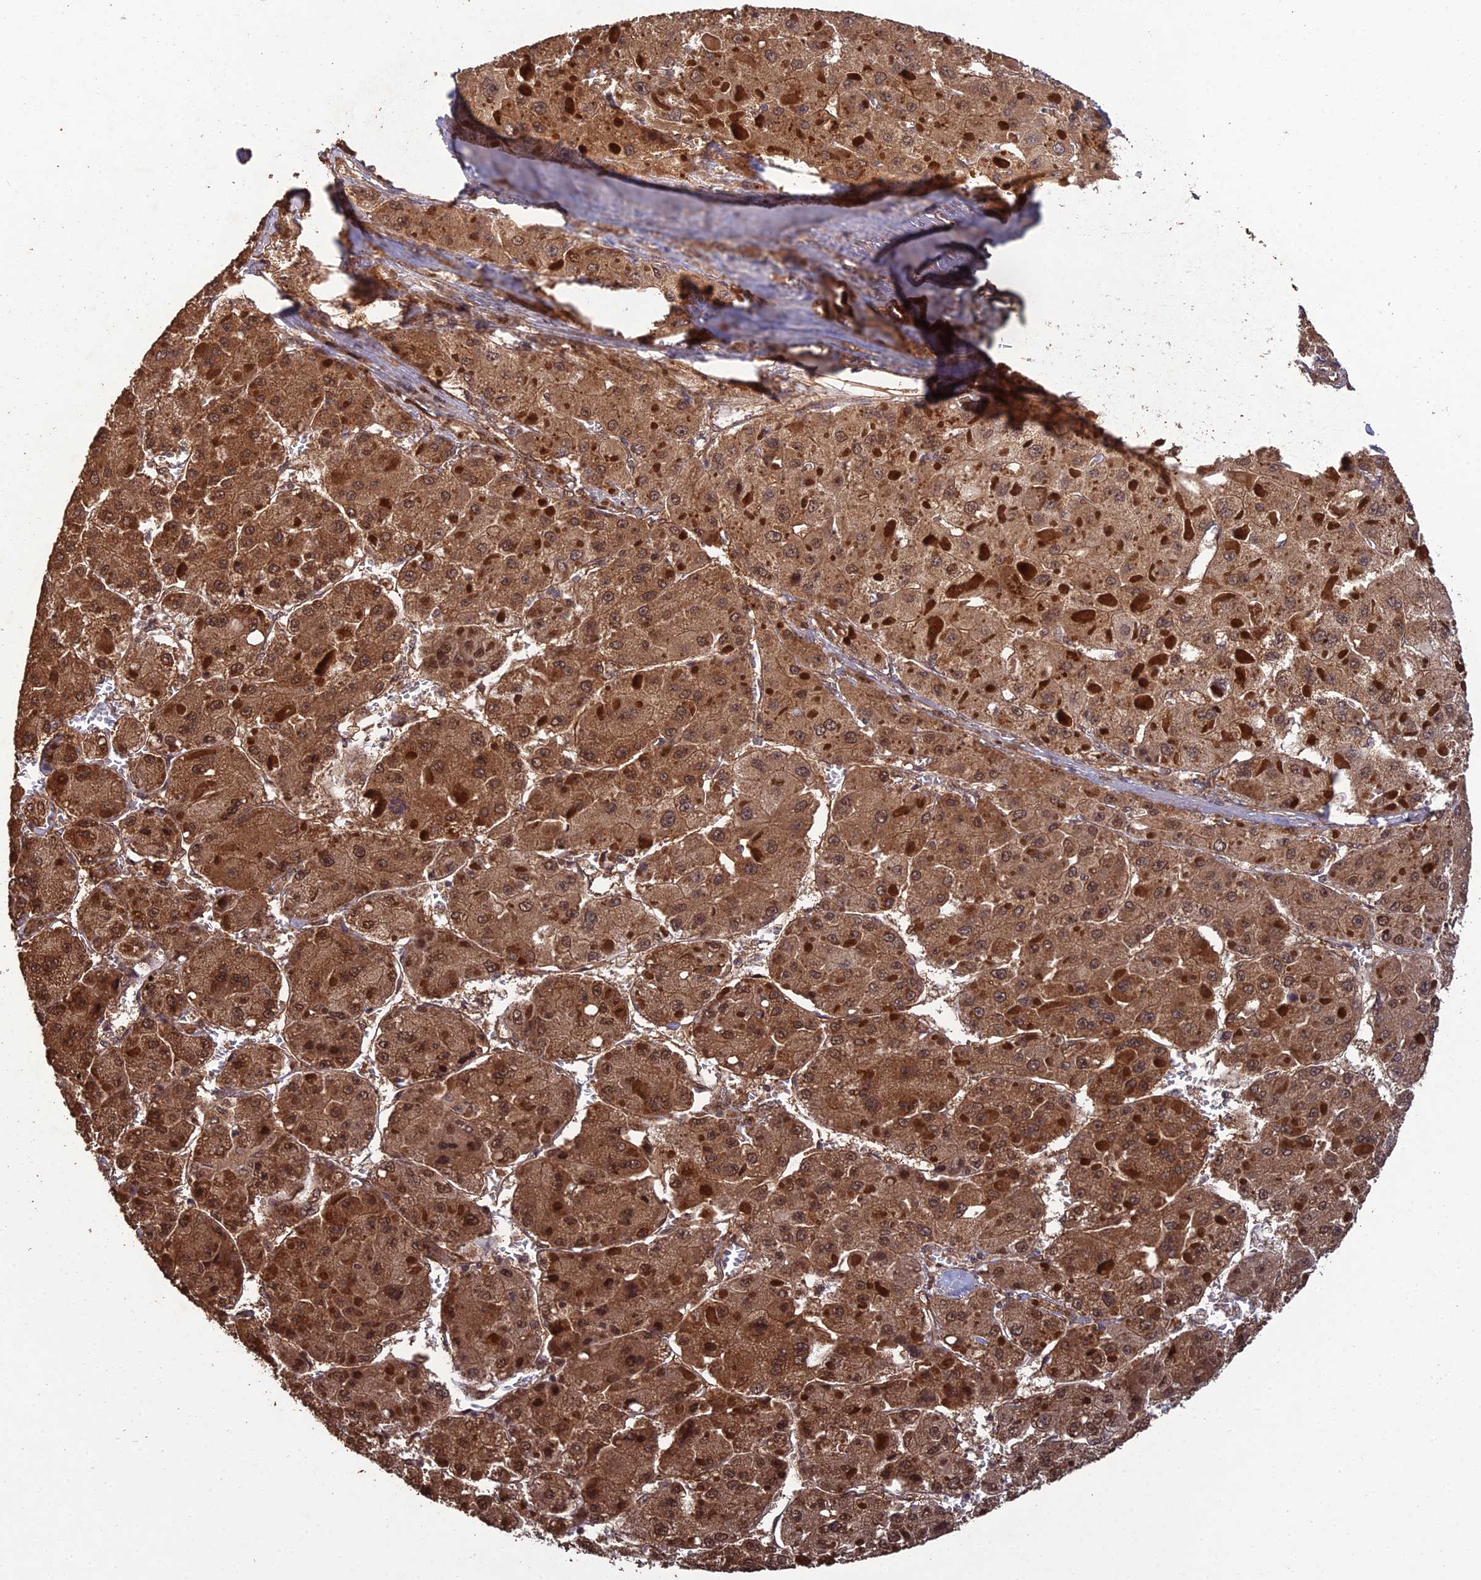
{"staining": {"intensity": "strong", "quantity": ">75%", "location": "cytoplasmic/membranous,nuclear"}, "tissue": "liver cancer", "cell_type": "Tumor cells", "image_type": "cancer", "snomed": [{"axis": "morphology", "description": "Carcinoma, Hepatocellular, NOS"}, {"axis": "topography", "description": "Liver"}], "caption": "Strong cytoplasmic/membranous and nuclear expression is present in approximately >75% of tumor cells in hepatocellular carcinoma (liver).", "gene": "RALGAPA2", "patient": {"sex": "female", "age": 73}}